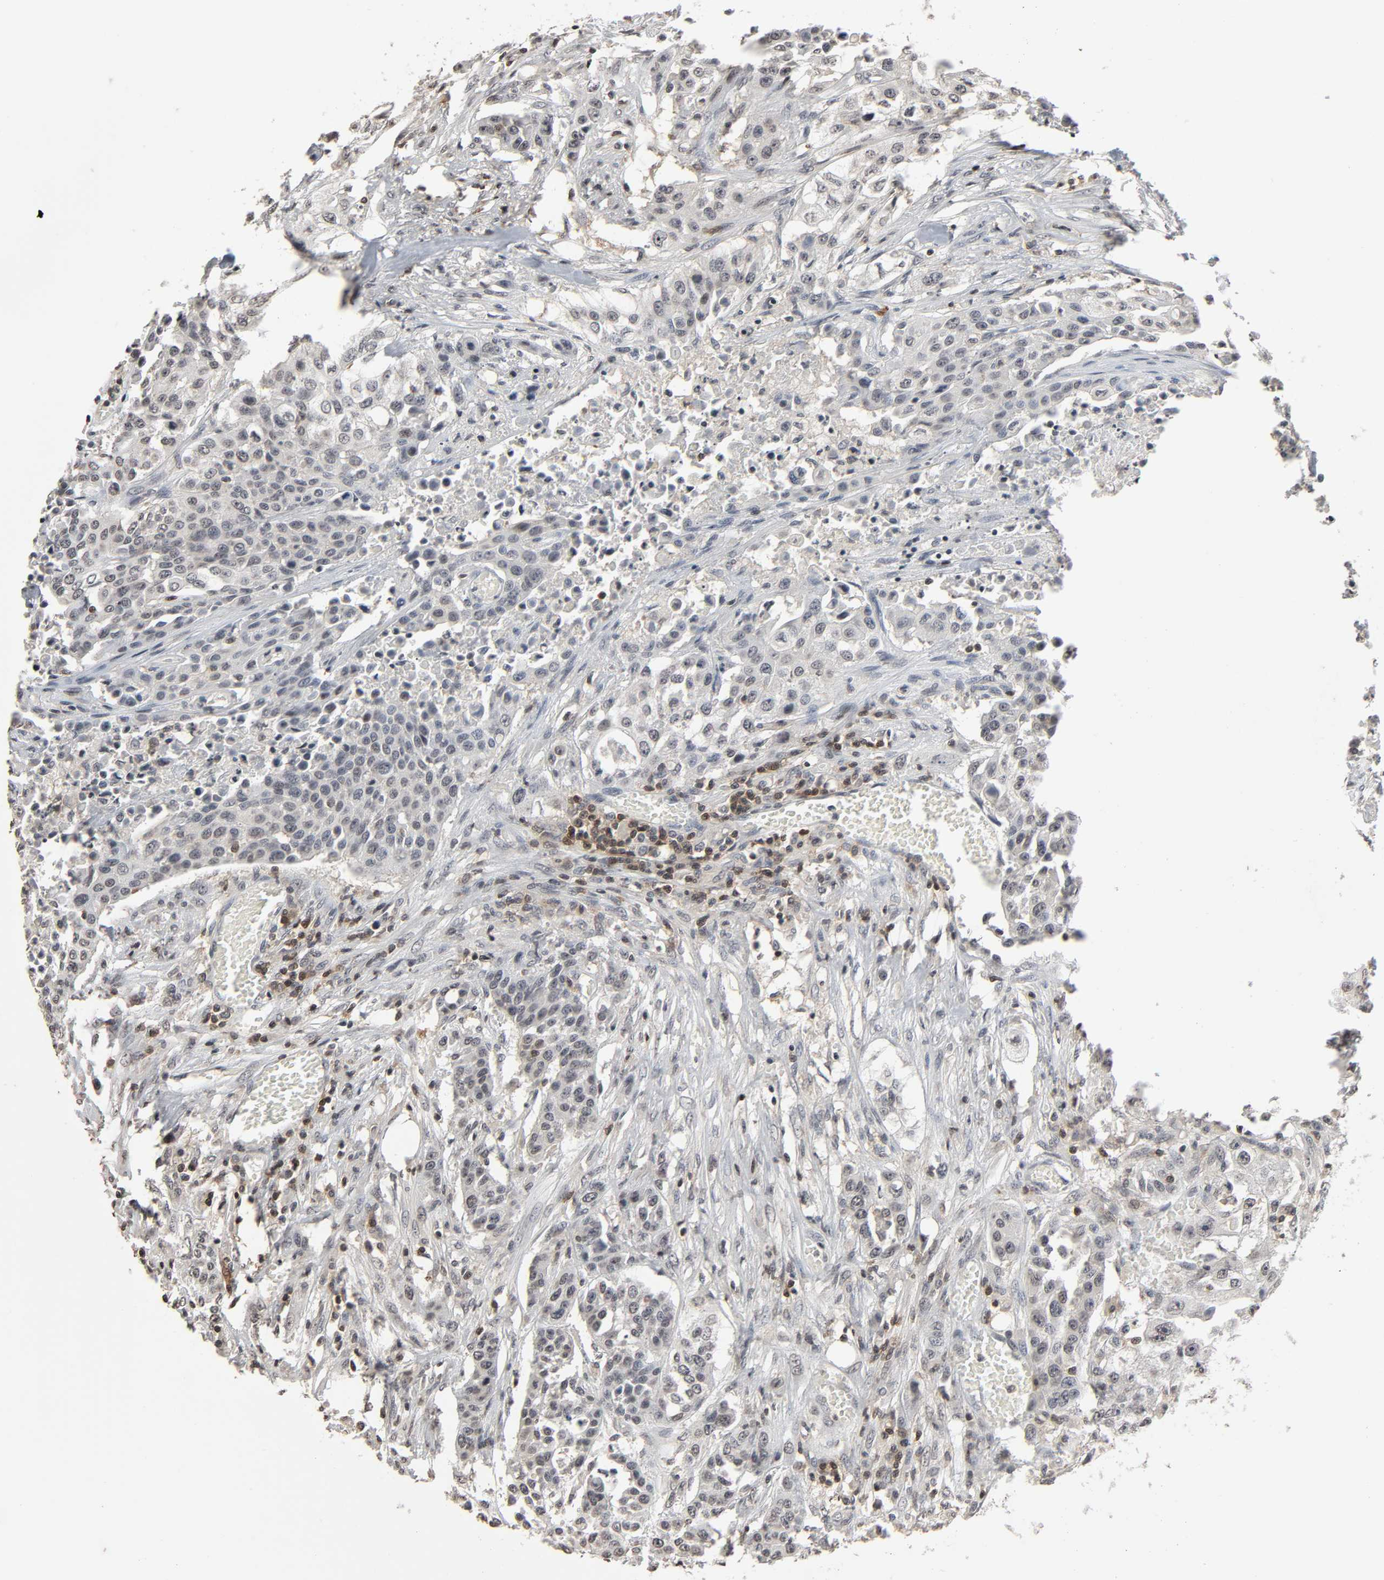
{"staining": {"intensity": "negative", "quantity": "none", "location": "none"}, "tissue": "urothelial cancer", "cell_type": "Tumor cells", "image_type": "cancer", "snomed": [{"axis": "morphology", "description": "Urothelial carcinoma, High grade"}, {"axis": "topography", "description": "Urinary bladder"}], "caption": "High power microscopy image of an immunohistochemistry (IHC) histopathology image of high-grade urothelial carcinoma, revealing no significant positivity in tumor cells.", "gene": "STK4", "patient": {"sex": "male", "age": 74}}